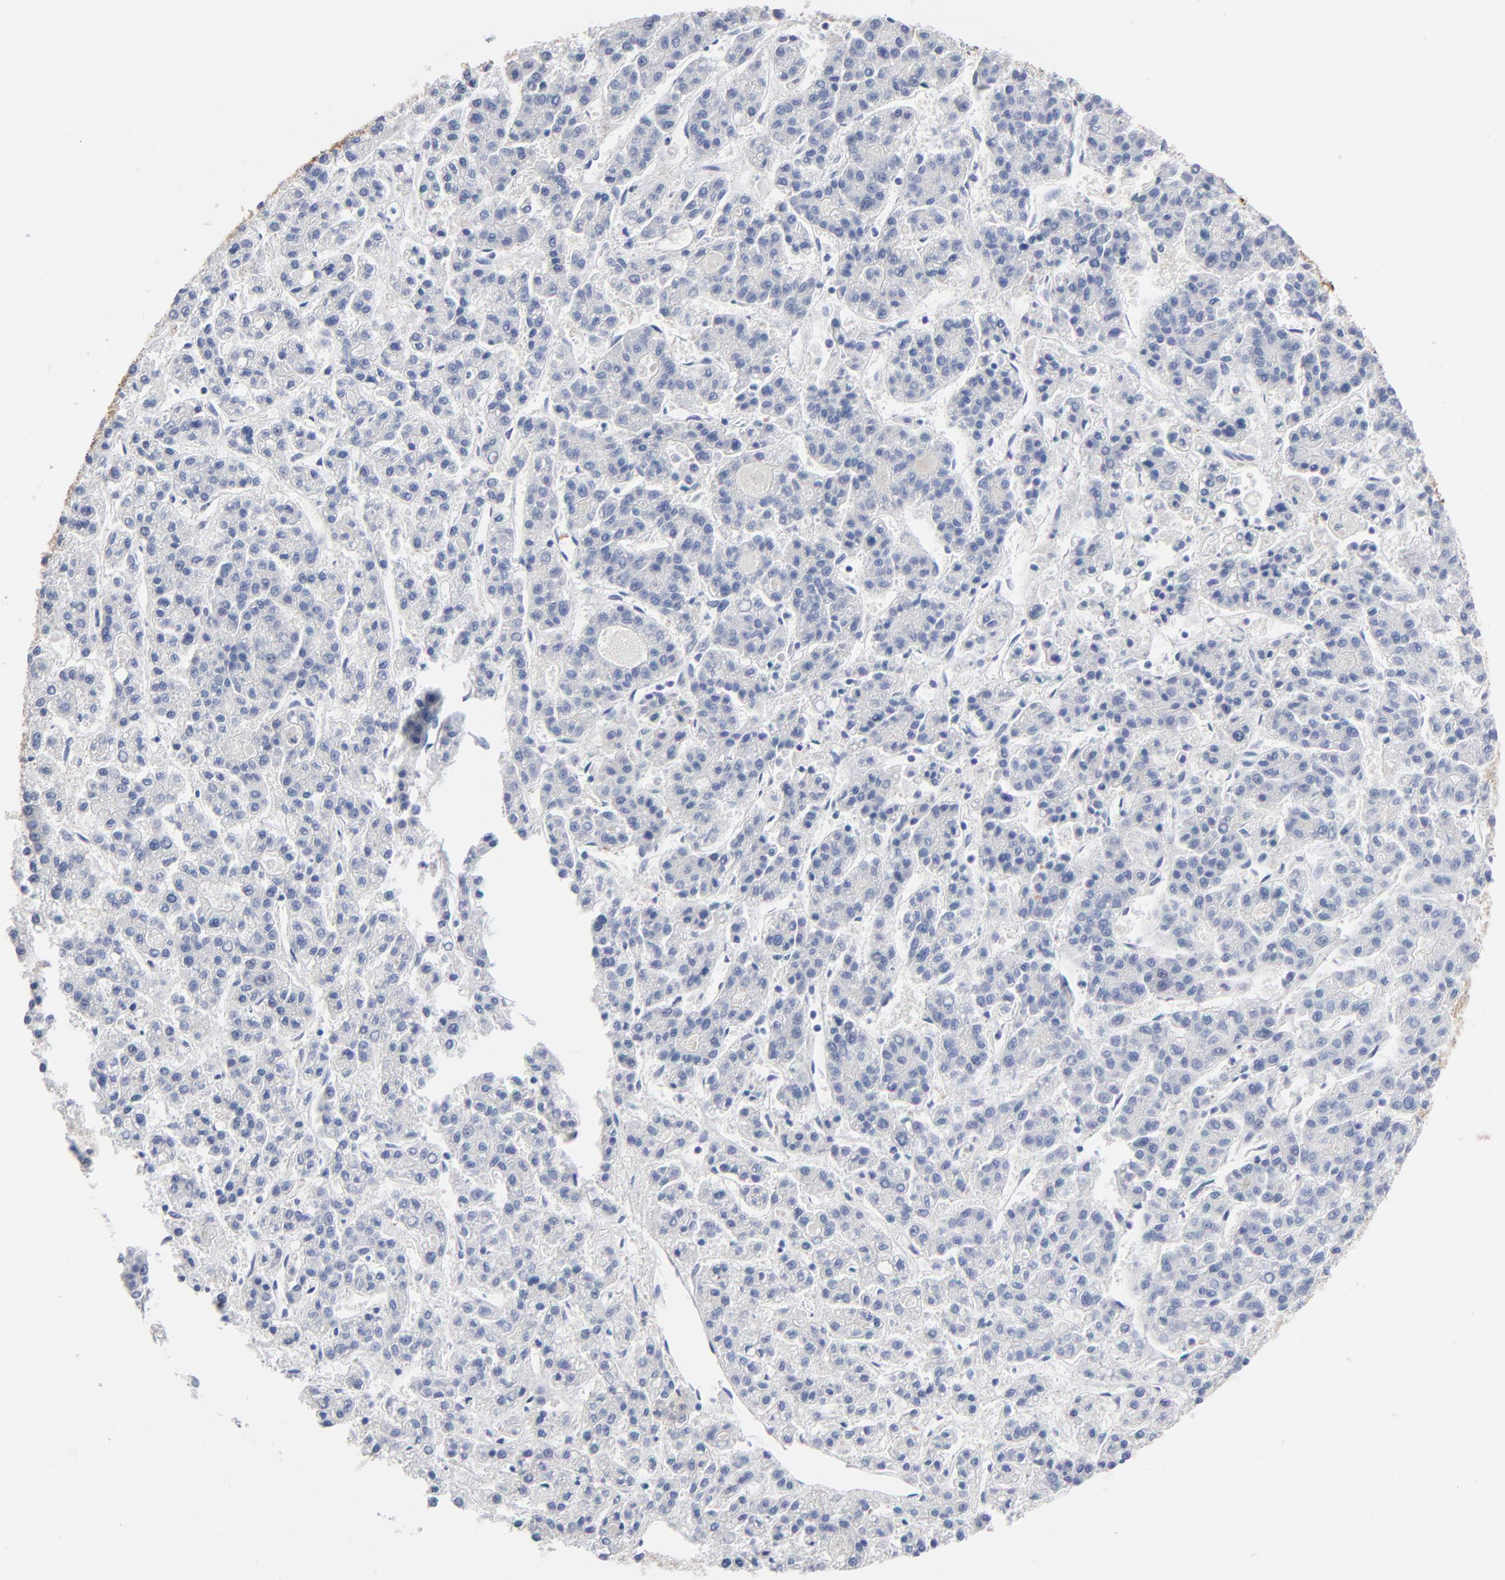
{"staining": {"intensity": "negative", "quantity": "none", "location": "none"}, "tissue": "liver cancer", "cell_type": "Tumor cells", "image_type": "cancer", "snomed": [{"axis": "morphology", "description": "Carcinoma, Hepatocellular, NOS"}, {"axis": "topography", "description": "Liver"}], "caption": "Tumor cells are negative for brown protein staining in hepatocellular carcinoma (liver). (Brightfield microscopy of DAB (3,3'-diaminobenzidine) IHC at high magnification).", "gene": "CD2AP", "patient": {"sex": "male", "age": 70}}